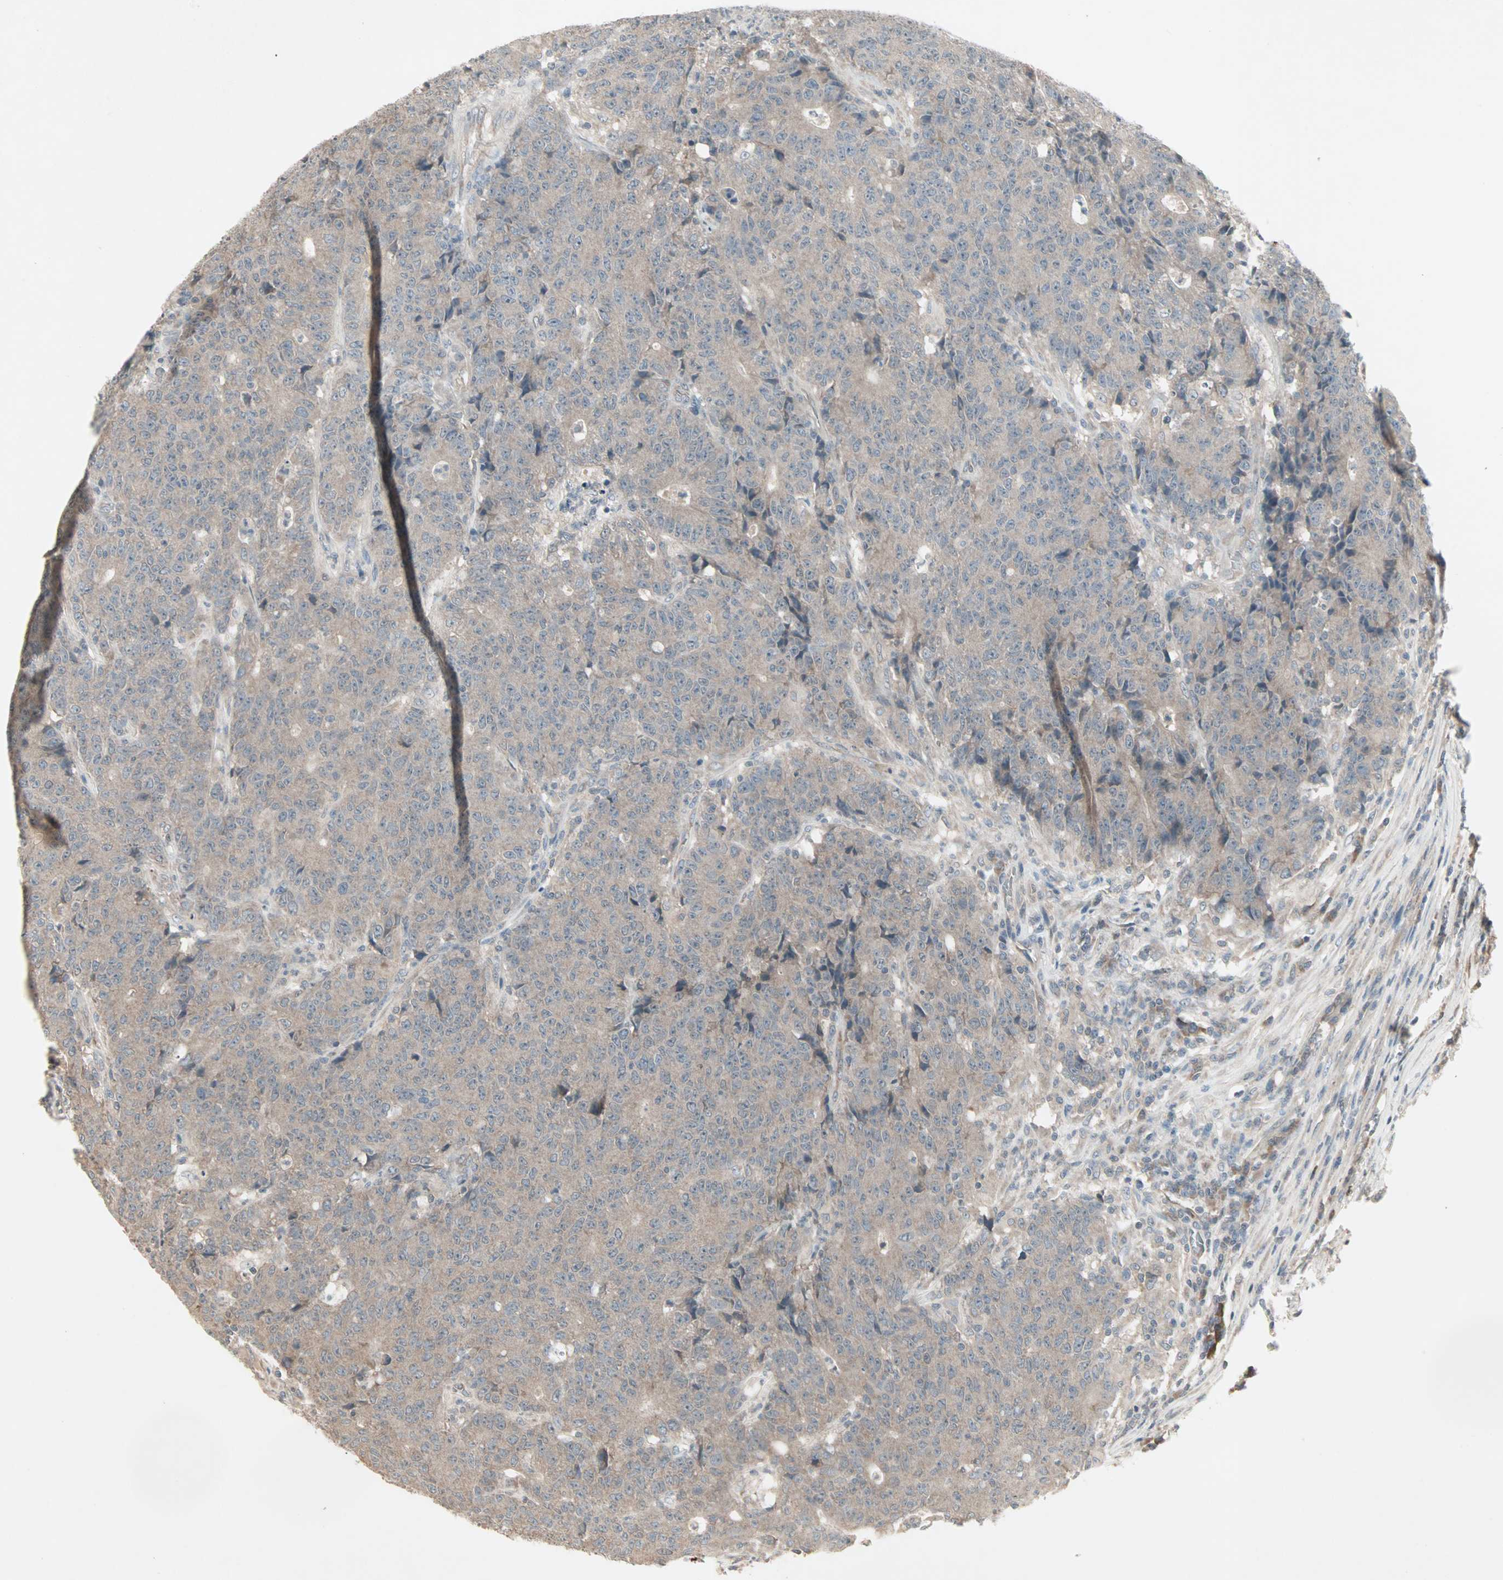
{"staining": {"intensity": "weak", "quantity": ">75%", "location": "cytoplasmic/membranous"}, "tissue": "colorectal cancer", "cell_type": "Tumor cells", "image_type": "cancer", "snomed": [{"axis": "morphology", "description": "Normal tissue, NOS"}, {"axis": "morphology", "description": "Adenocarcinoma, NOS"}, {"axis": "topography", "description": "Colon"}], "caption": "Immunohistochemistry (DAB) staining of colorectal cancer shows weak cytoplasmic/membranous protein positivity in approximately >75% of tumor cells. The protein is stained brown, and the nuclei are stained in blue (DAB IHC with brightfield microscopy, high magnification).", "gene": "JMJD7-PLA2G4B", "patient": {"sex": "female", "age": 75}}